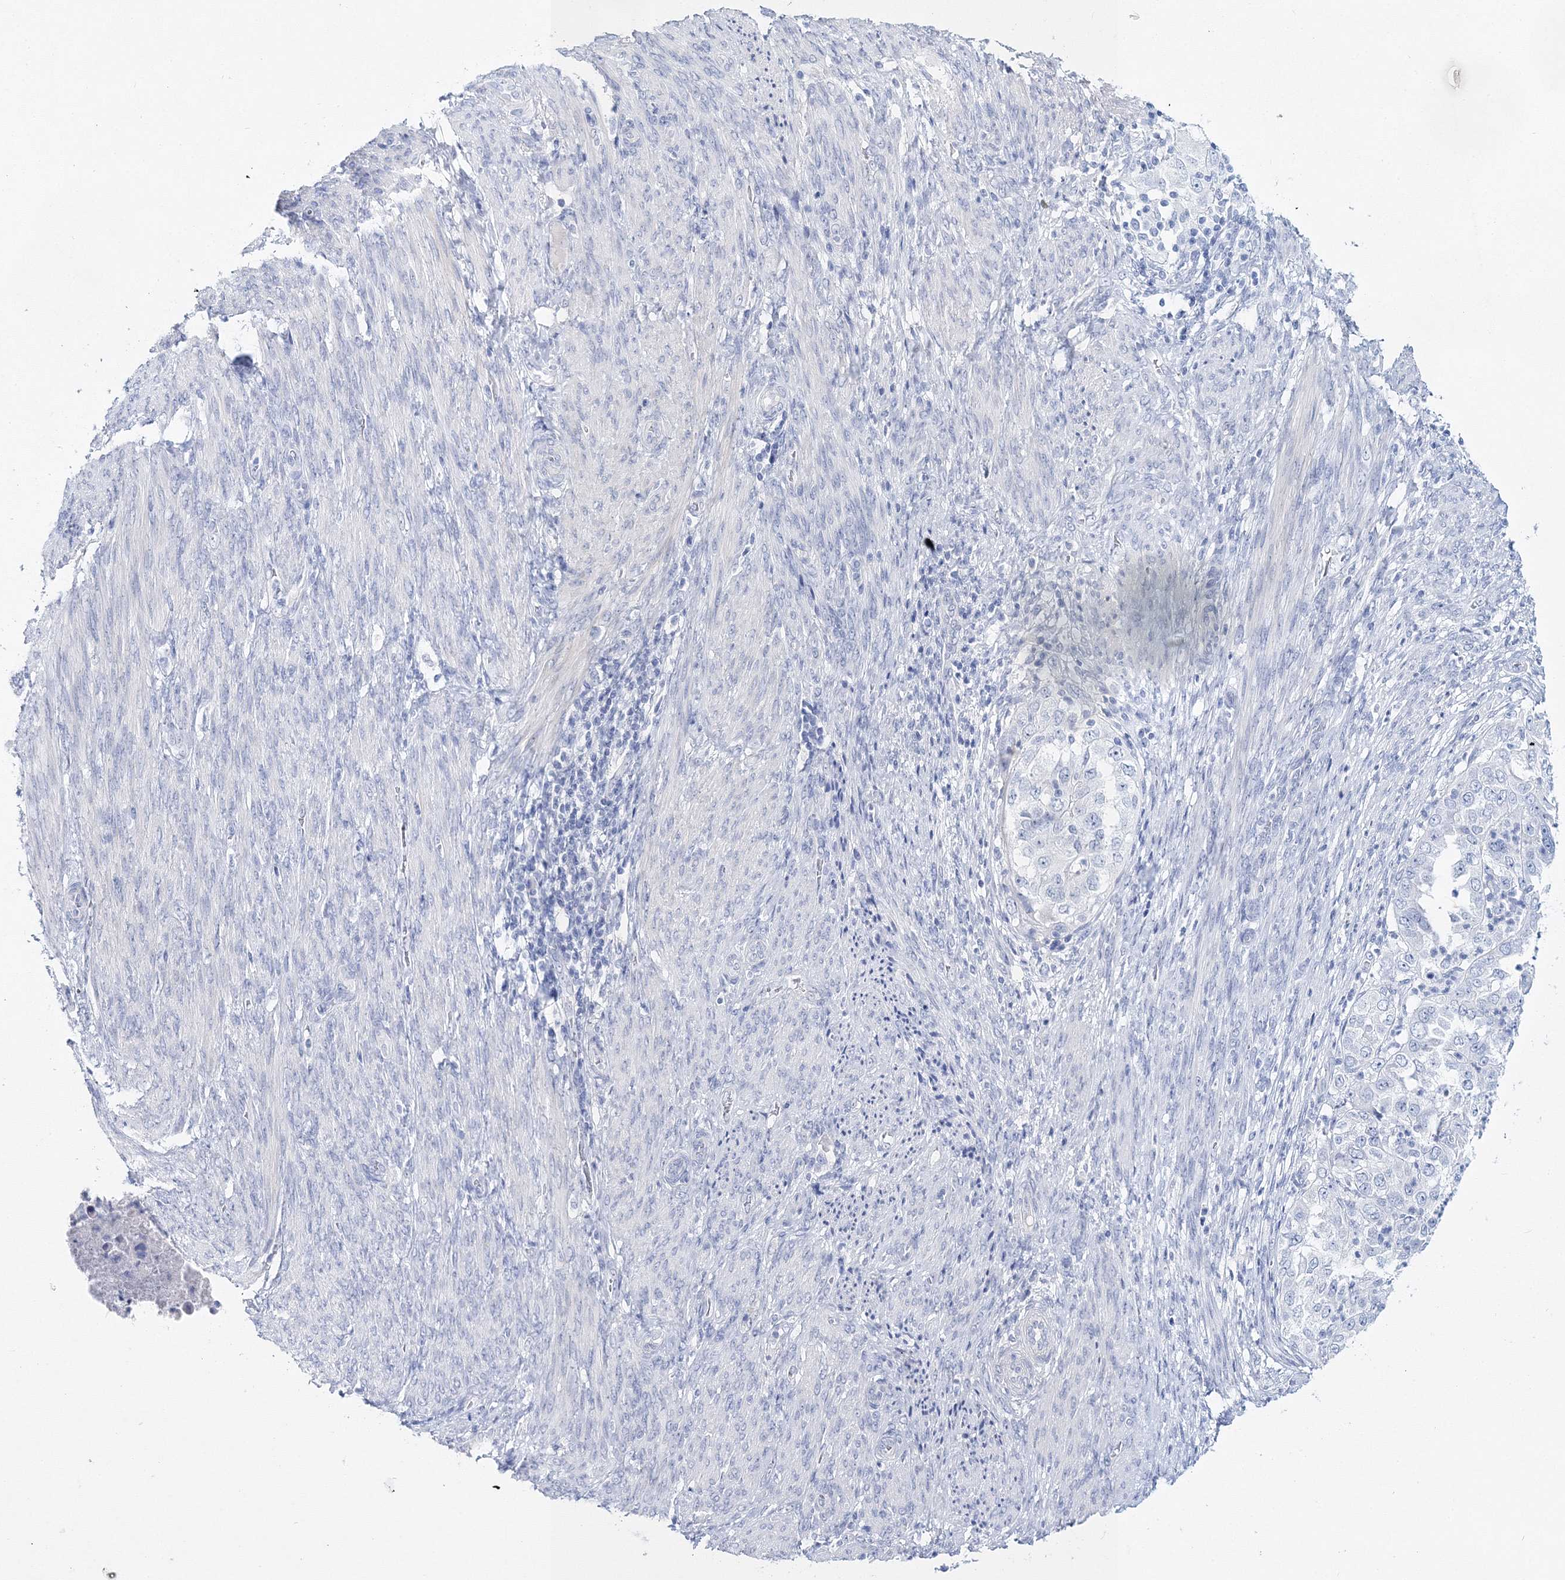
{"staining": {"intensity": "negative", "quantity": "none", "location": "none"}, "tissue": "endometrial cancer", "cell_type": "Tumor cells", "image_type": "cancer", "snomed": [{"axis": "morphology", "description": "Adenocarcinoma, NOS"}, {"axis": "topography", "description": "Endometrium"}], "caption": "Protein analysis of endometrial cancer displays no significant staining in tumor cells. The staining is performed using DAB (3,3'-diaminobenzidine) brown chromogen with nuclei counter-stained in using hematoxylin.", "gene": "MYOZ2", "patient": {"sex": "female", "age": 85}}